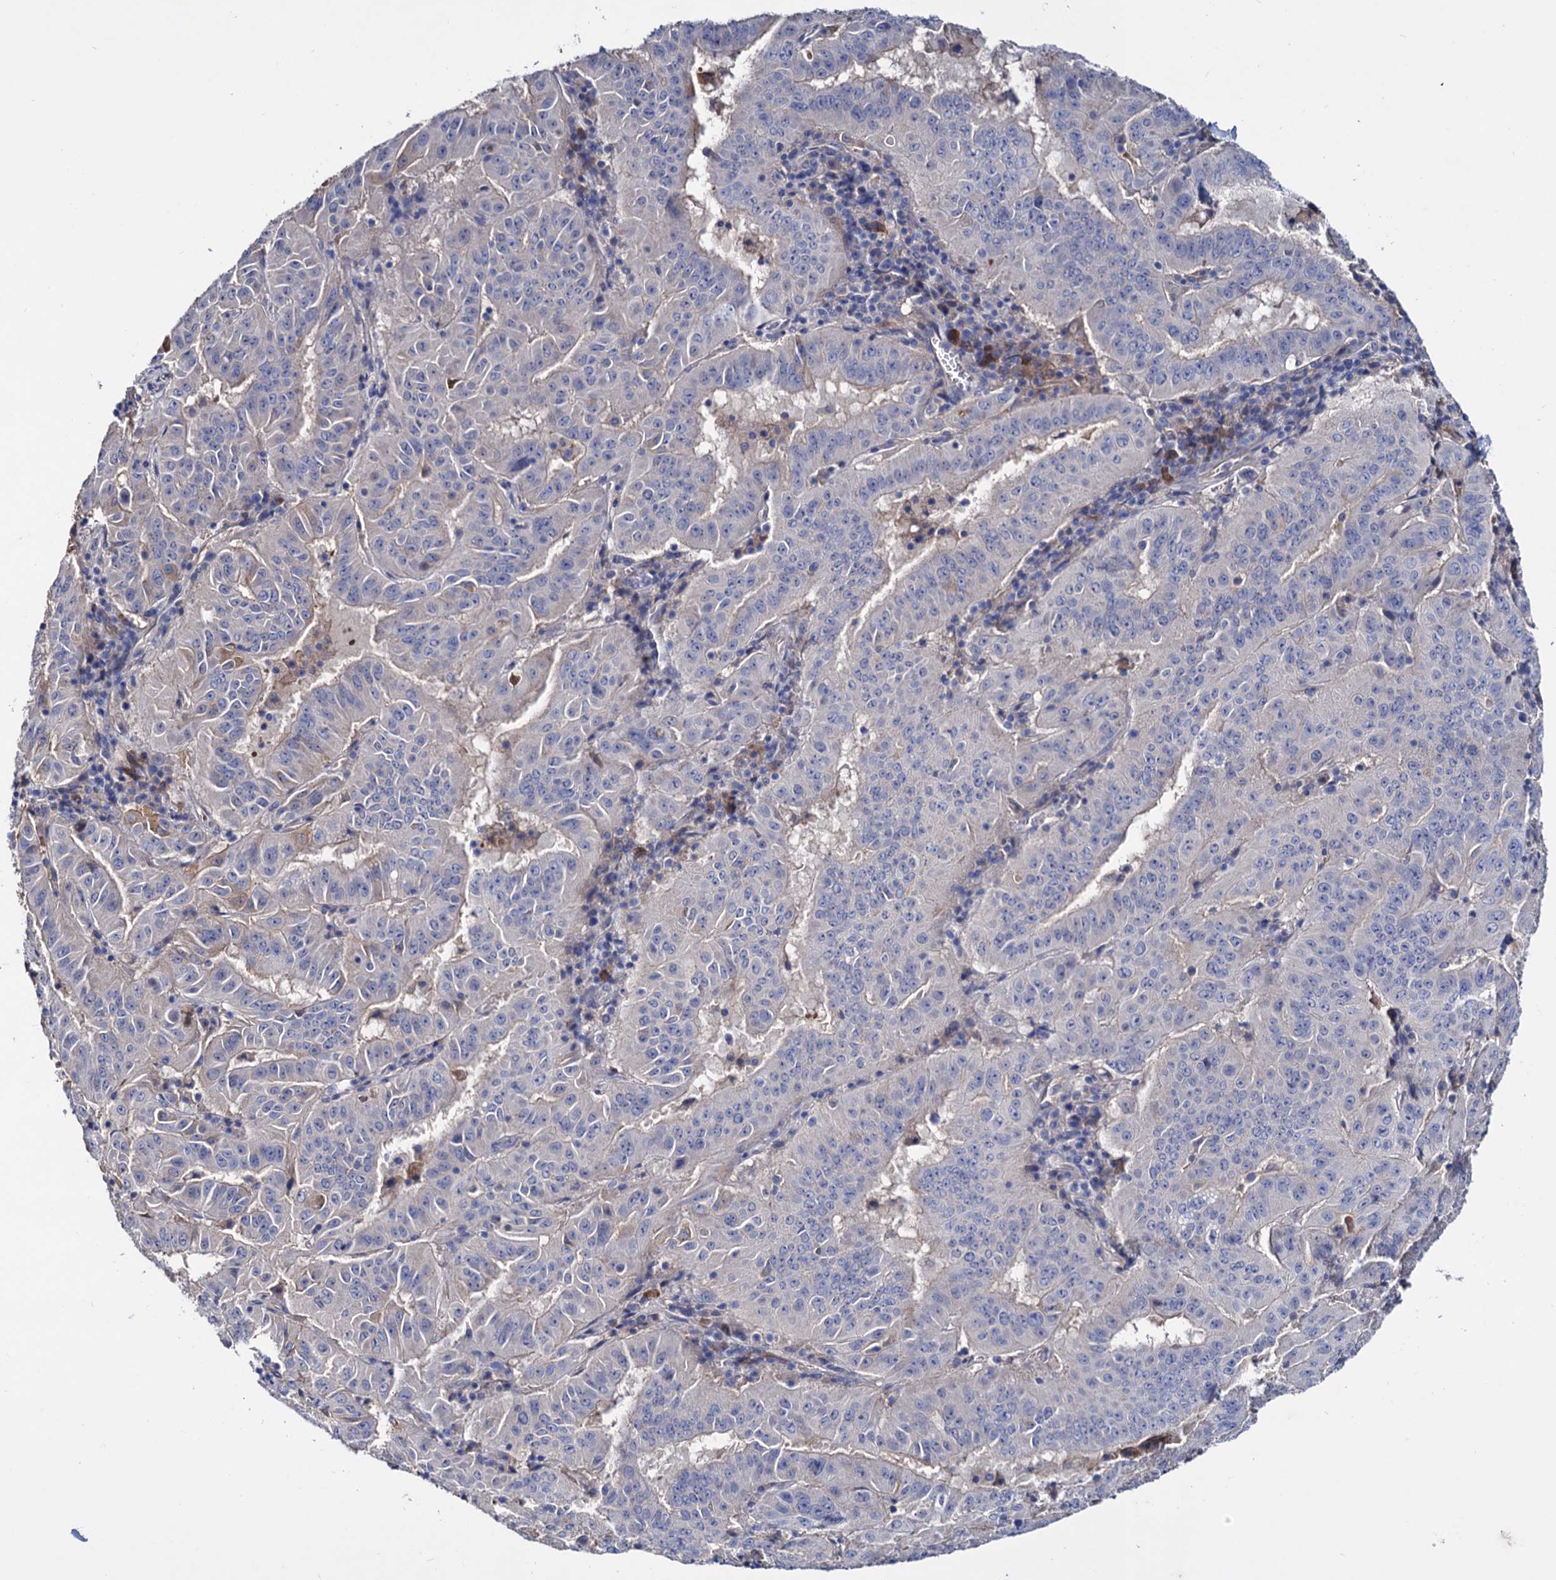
{"staining": {"intensity": "negative", "quantity": "none", "location": "none"}, "tissue": "pancreatic cancer", "cell_type": "Tumor cells", "image_type": "cancer", "snomed": [{"axis": "morphology", "description": "Adenocarcinoma, NOS"}, {"axis": "topography", "description": "Pancreas"}], "caption": "Tumor cells are negative for protein expression in human pancreatic adenocarcinoma.", "gene": "NPAS4", "patient": {"sex": "male", "age": 63}}